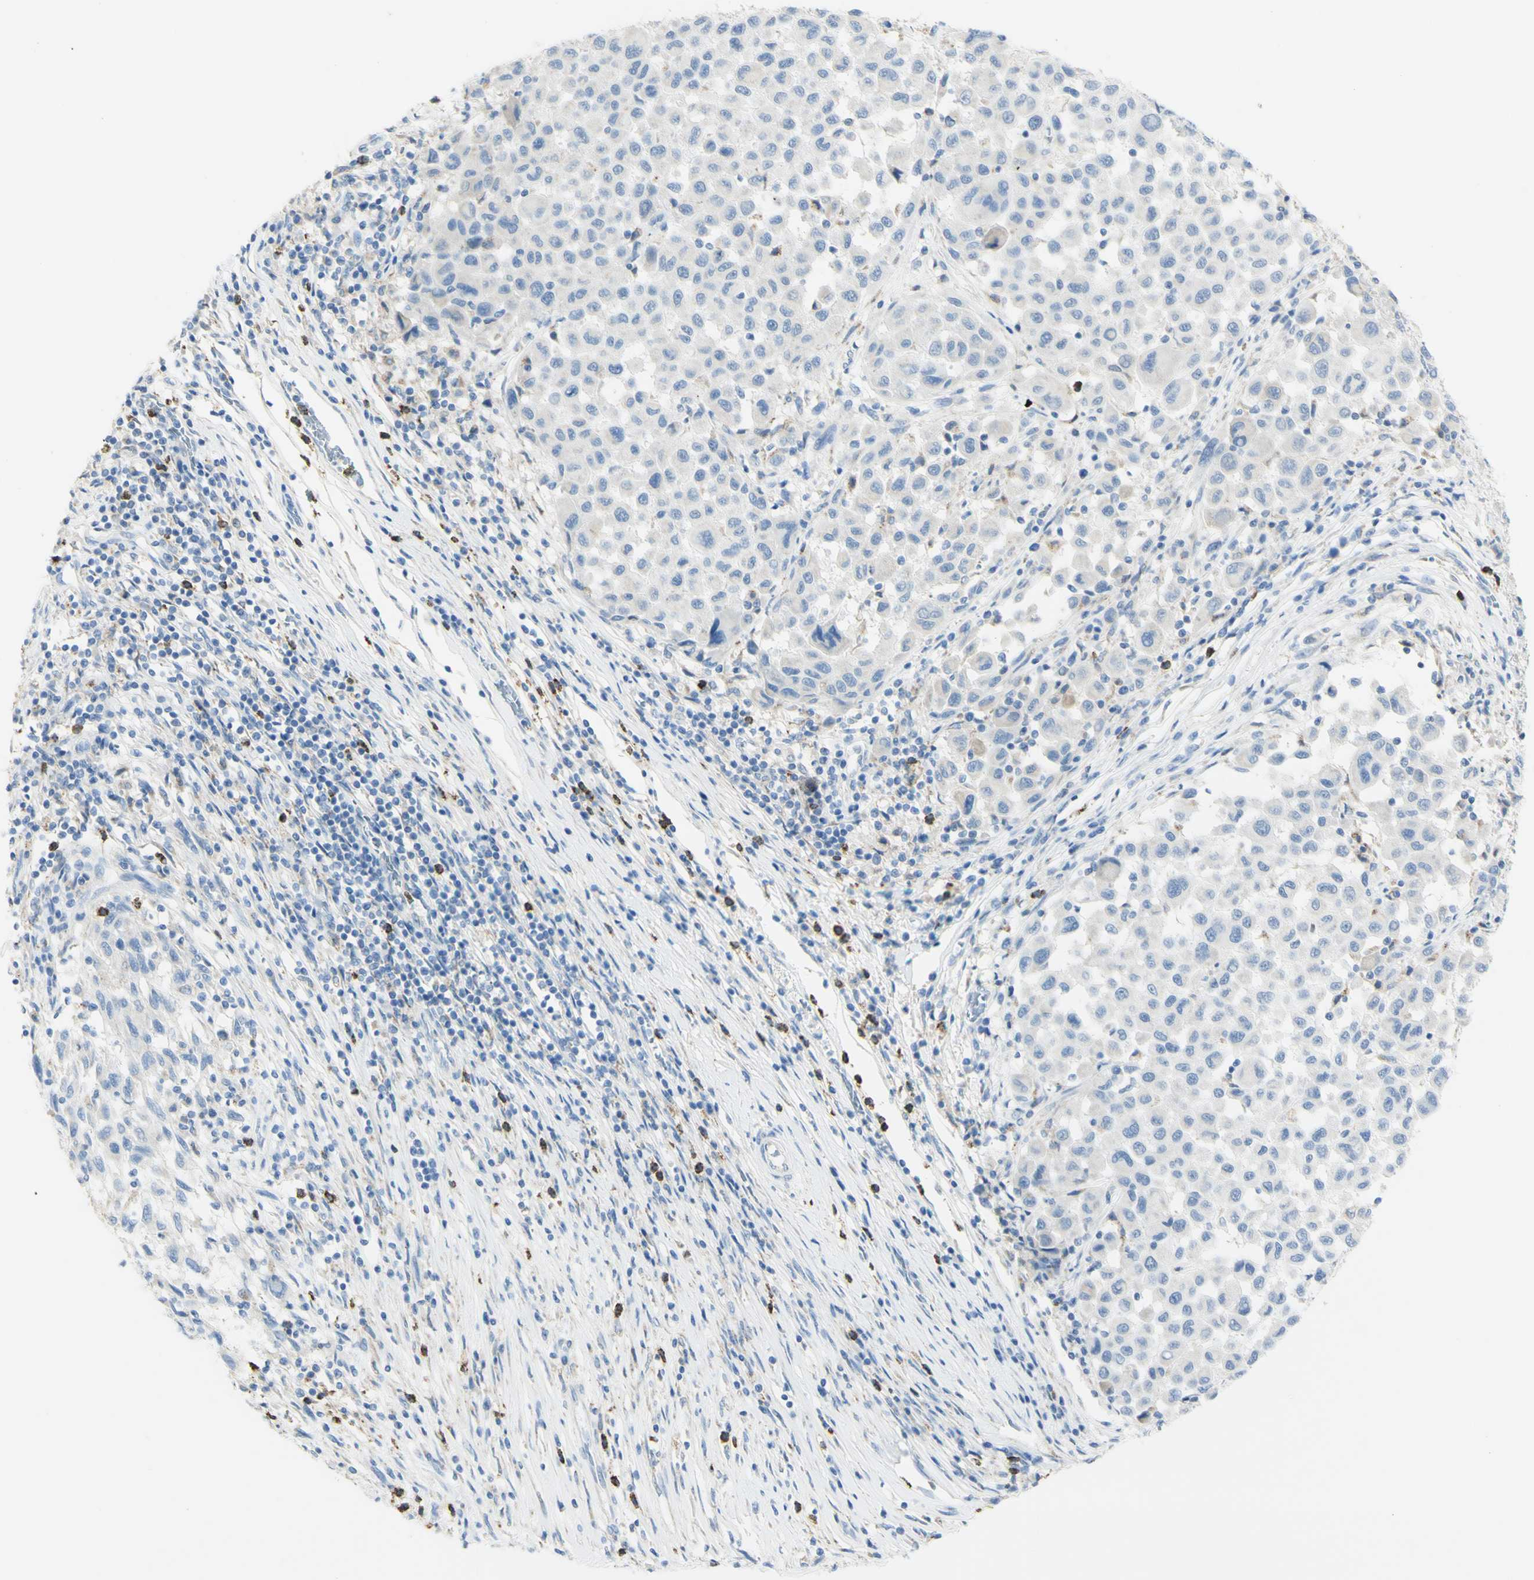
{"staining": {"intensity": "negative", "quantity": "none", "location": "none"}, "tissue": "melanoma", "cell_type": "Tumor cells", "image_type": "cancer", "snomed": [{"axis": "morphology", "description": "Malignant melanoma, Metastatic site"}, {"axis": "topography", "description": "Lymph node"}], "caption": "Immunohistochemistry (IHC) histopathology image of neoplastic tissue: human melanoma stained with DAB (3,3'-diaminobenzidine) demonstrates no significant protein positivity in tumor cells.", "gene": "TSPAN1", "patient": {"sex": "male", "age": 61}}